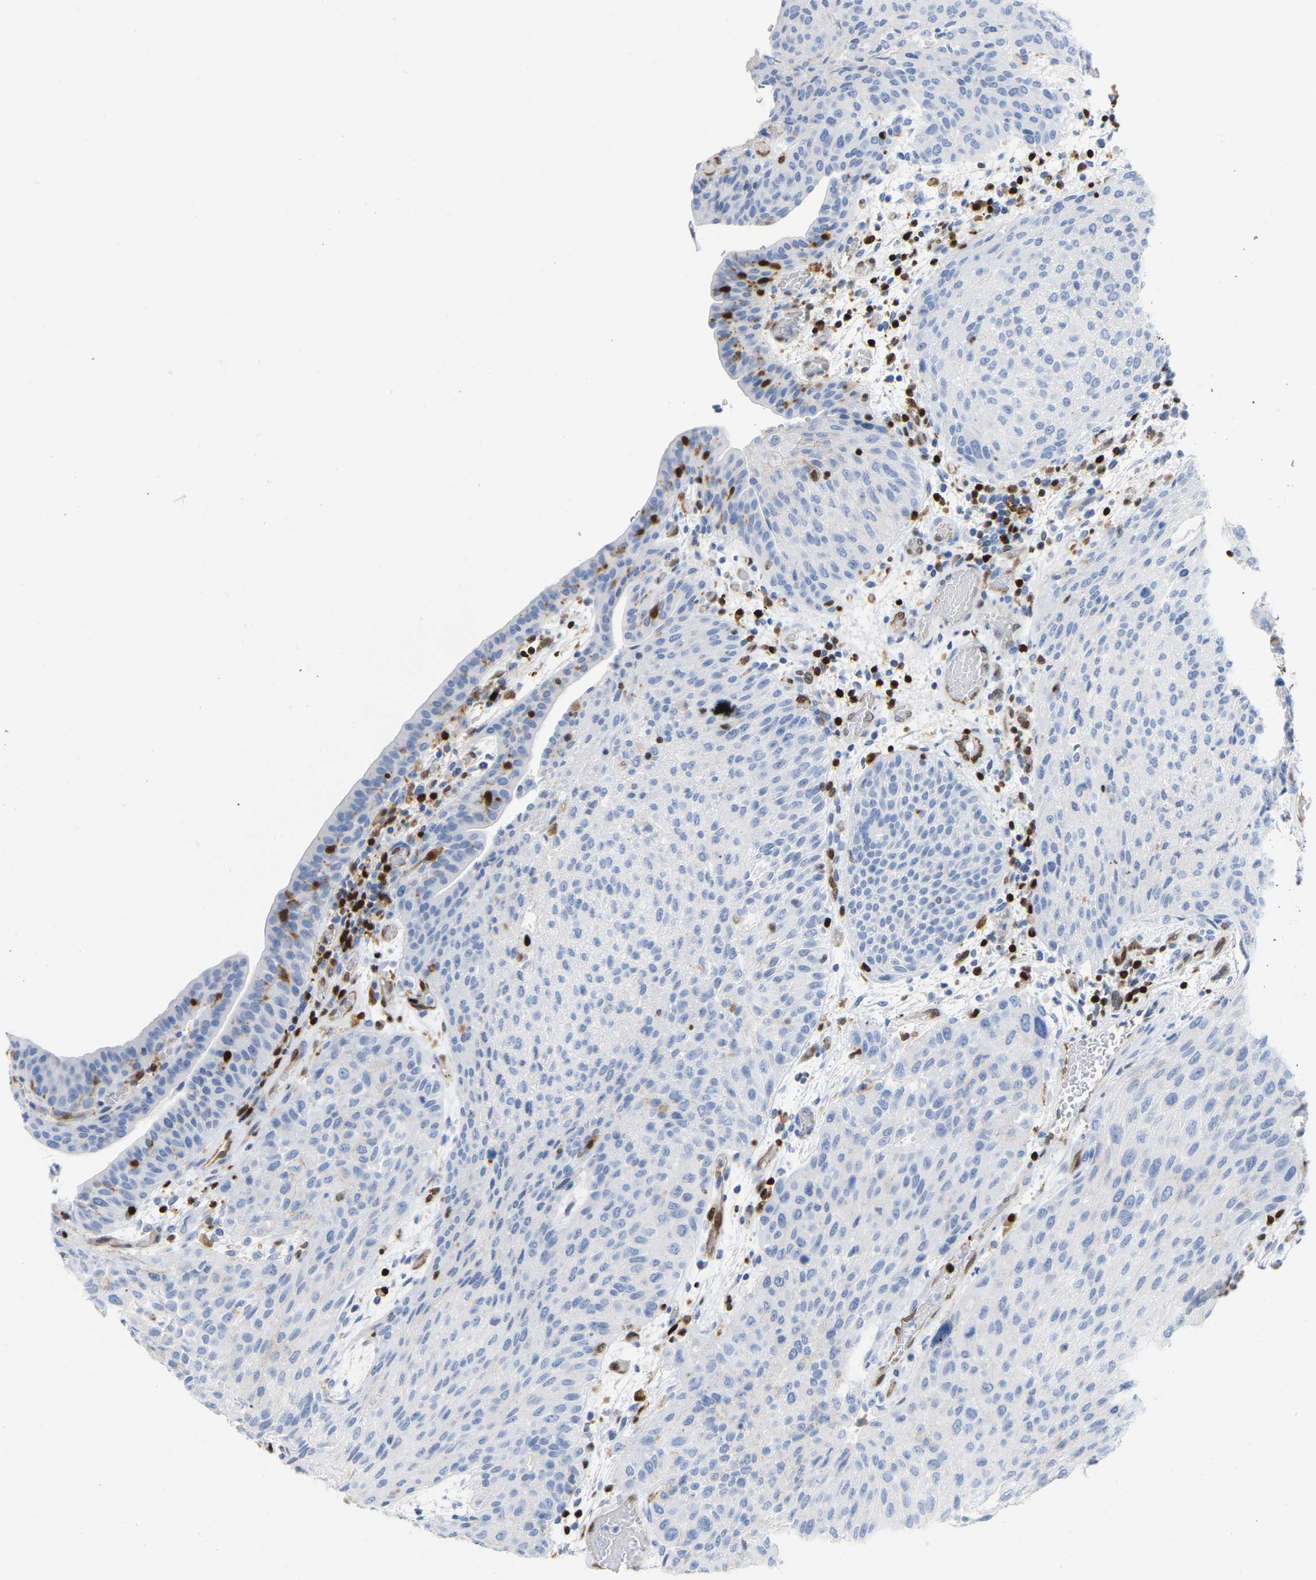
{"staining": {"intensity": "negative", "quantity": "none", "location": "none"}, "tissue": "urothelial cancer", "cell_type": "Tumor cells", "image_type": "cancer", "snomed": [{"axis": "morphology", "description": "Urothelial carcinoma, Low grade"}, {"axis": "morphology", "description": "Urothelial carcinoma, High grade"}, {"axis": "topography", "description": "Urinary bladder"}], "caption": "This is an IHC micrograph of human high-grade urothelial carcinoma. There is no positivity in tumor cells.", "gene": "GIMAP4", "patient": {"sex": "male", "age": 35}}